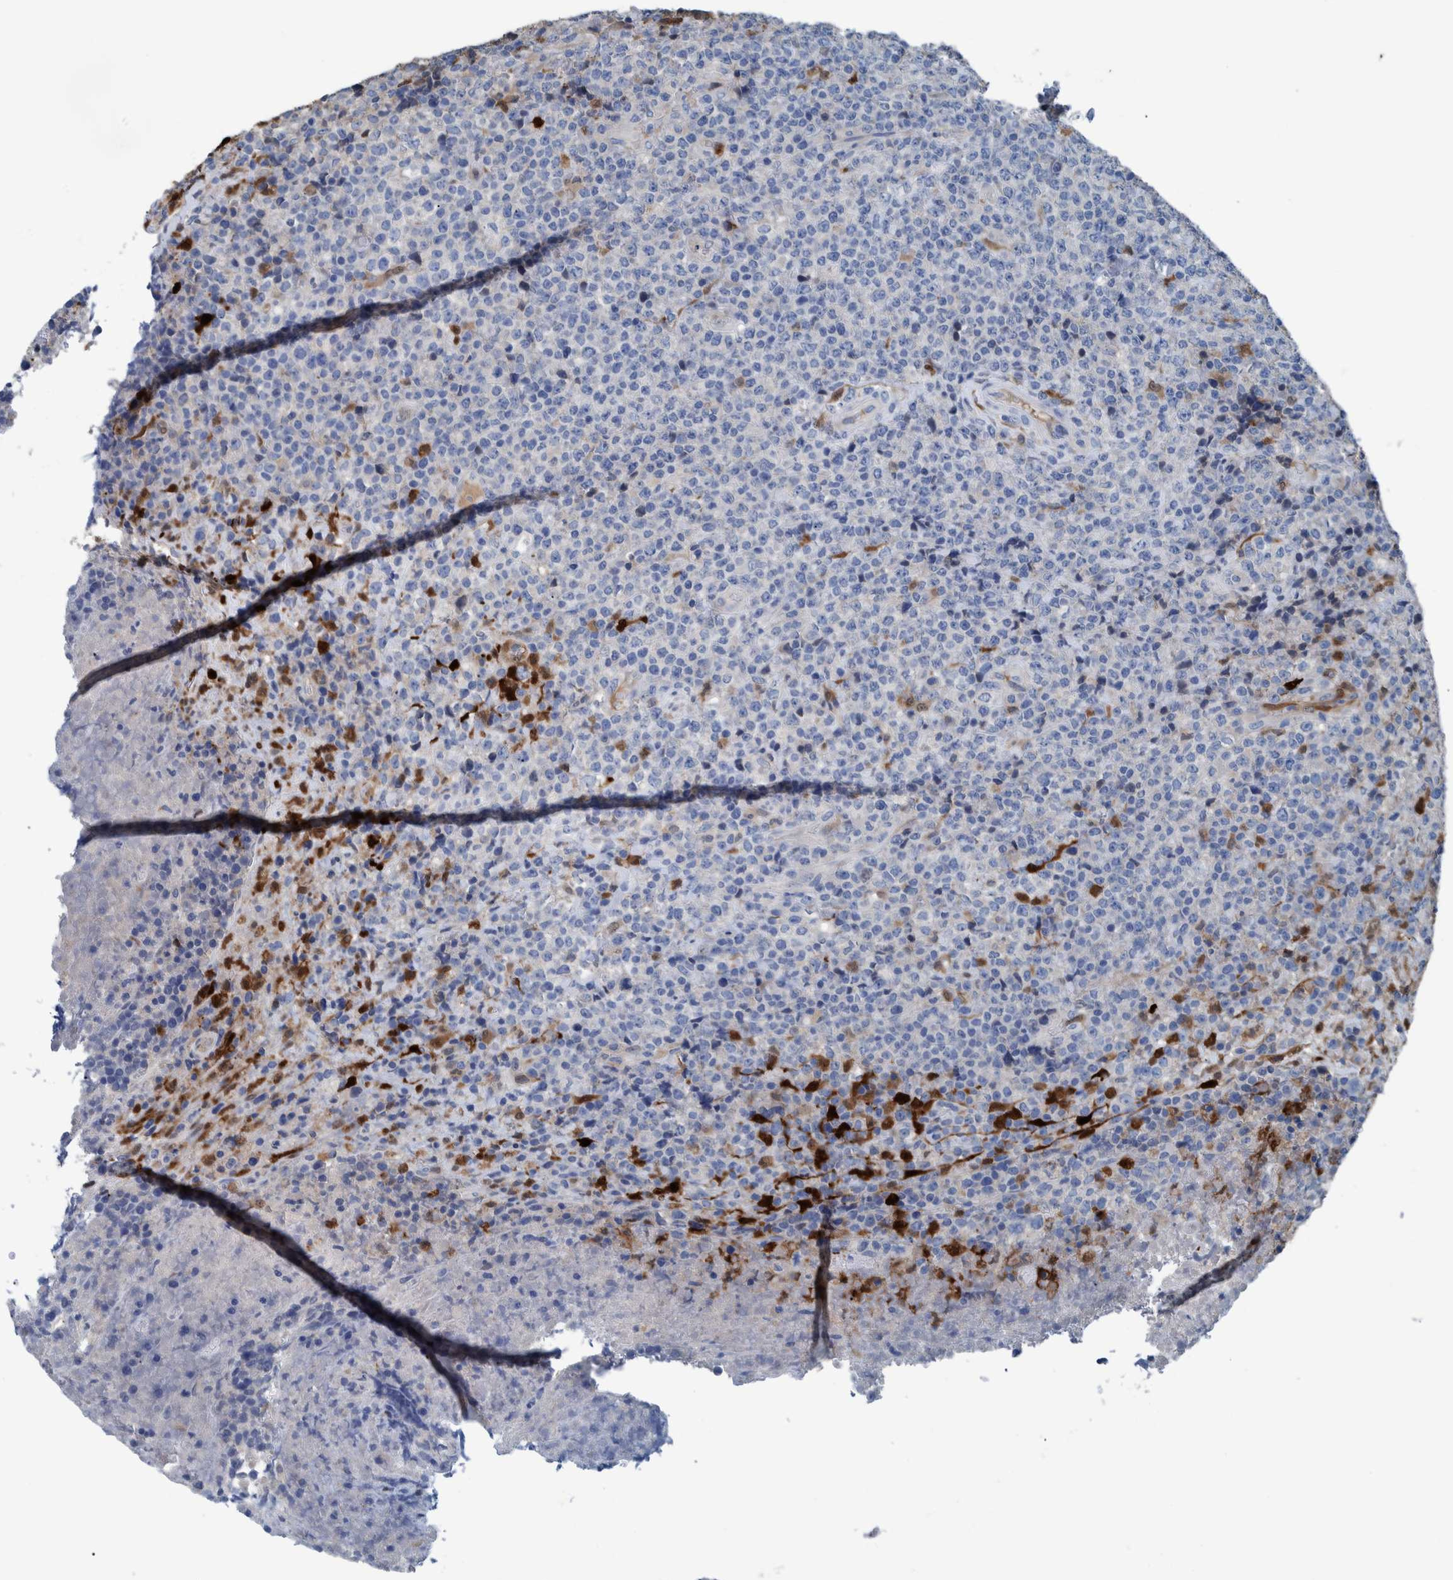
{"staining": {"intensity": "moderate", "quantity": "<25%", "location": "cytoplasmic/membranous"}, "tissue": "lymphoma", "cell_type": "Tumor cells", "image_type": "cancer", "snomed": [{"axis": "morphology", "description": "Malignant lymphoma, non-Hodgkin's type, High grade"}, {"axis": "topography", "description": "Lymph node"}], "caption": "About <25% of tumor cells in human malignant lymphoma, non-Hodgkin's type (high-grade) reveal moderate cytoplasmic/membranous protein expression as visualized by brown immunohistochemical staining.", "gene": "IDO1", "patient": {"sex": "male", "age": 13}}